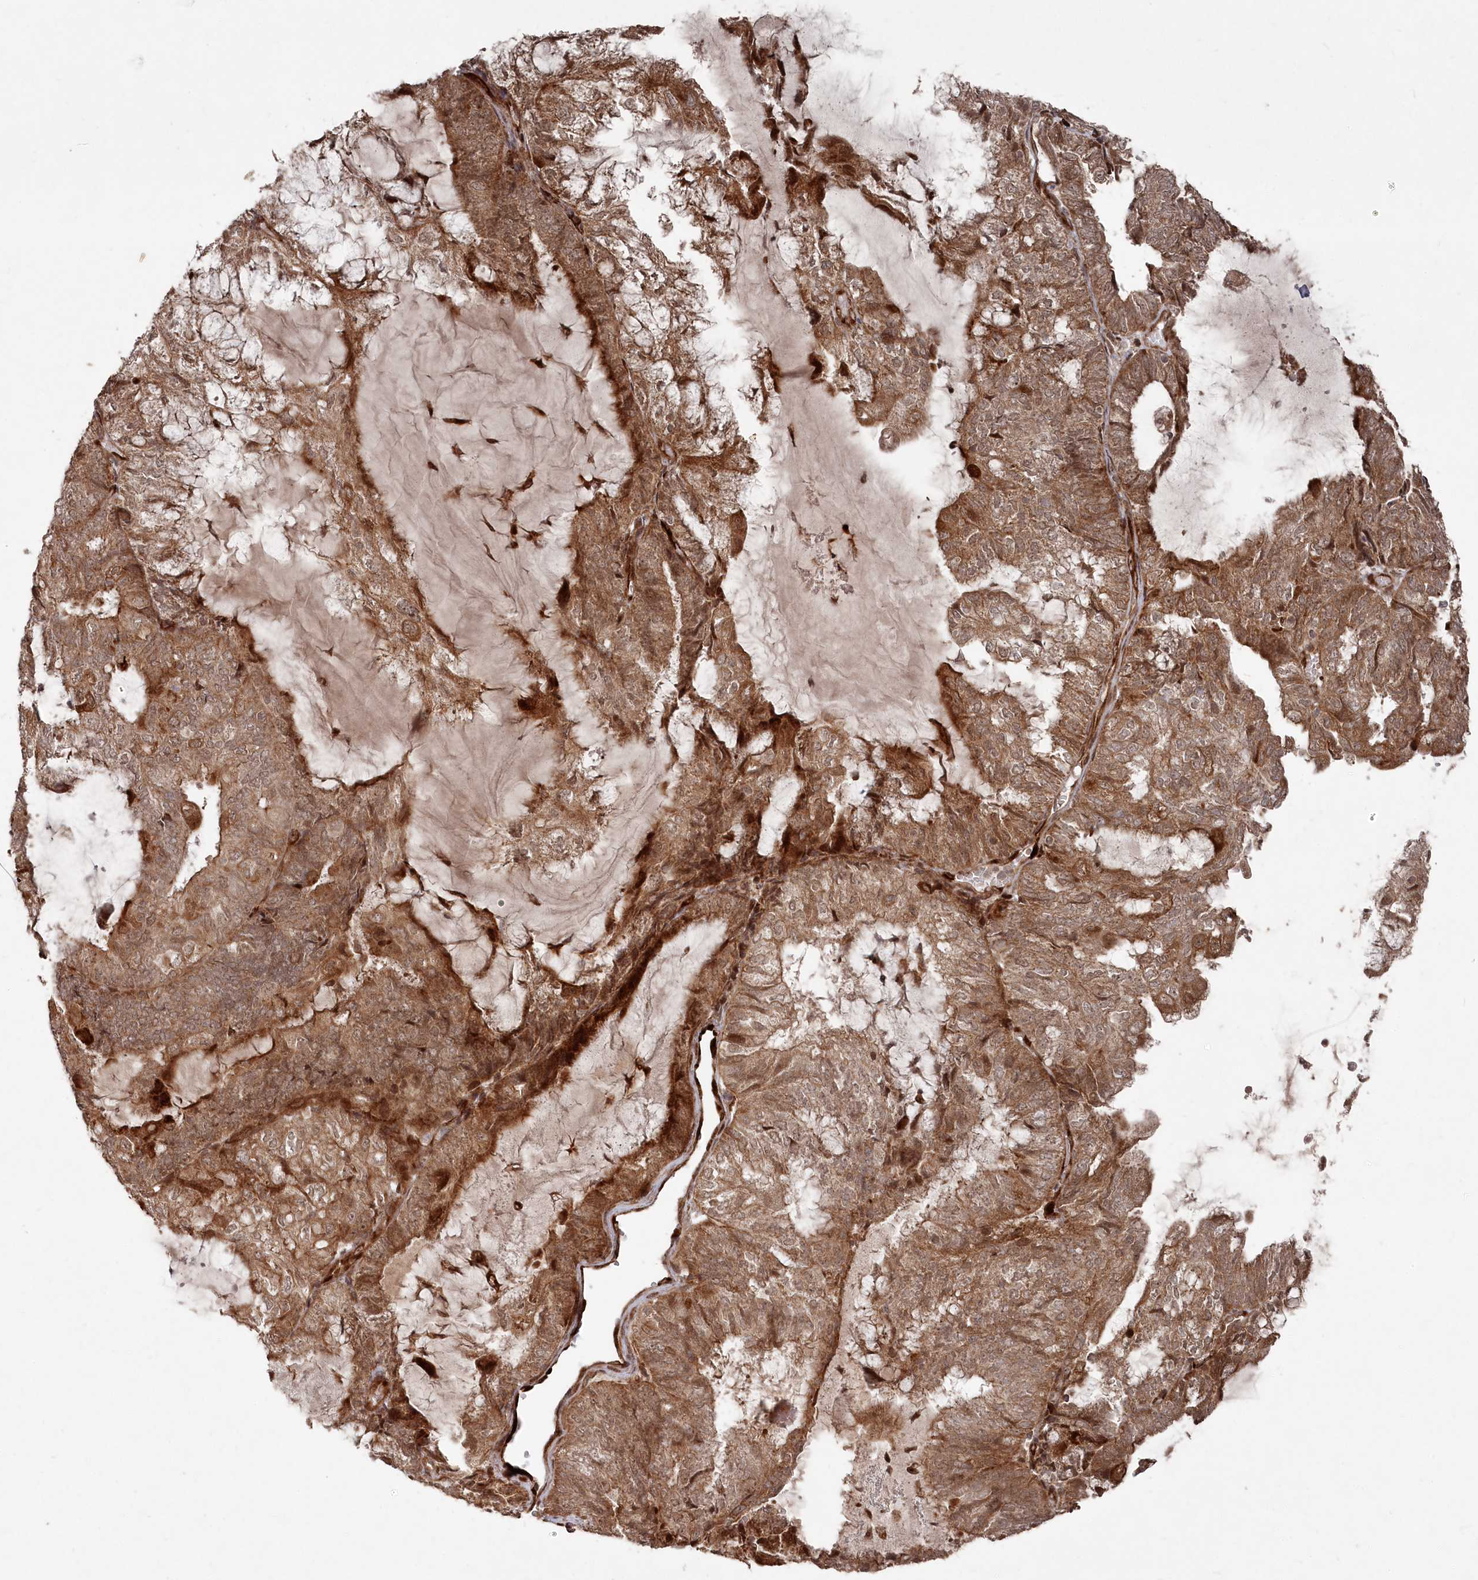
{"staining": {"intensity": "moderate", "quantity": ">75%", "location": "cytoplasmic/membranous,nuclear"}, "tissue": "endometrial cancer", "cell_type": "Tumor cells", "image_type": "cancer", "snomed": [{"axis": "morphology", "description": "Adenocarcinoma, NOS"}, {"axis": "topography", "description": "Endometrium"}], "caption": "Protein expression analysis of human endometrial cancer (adenocarcinoma) reveals moderate cytoplasmic/membranous and nuclear expression in approximately >75% of tumor cells.", "gene": "POLR3A", "patient": {"sex": "female", "age": 81}}